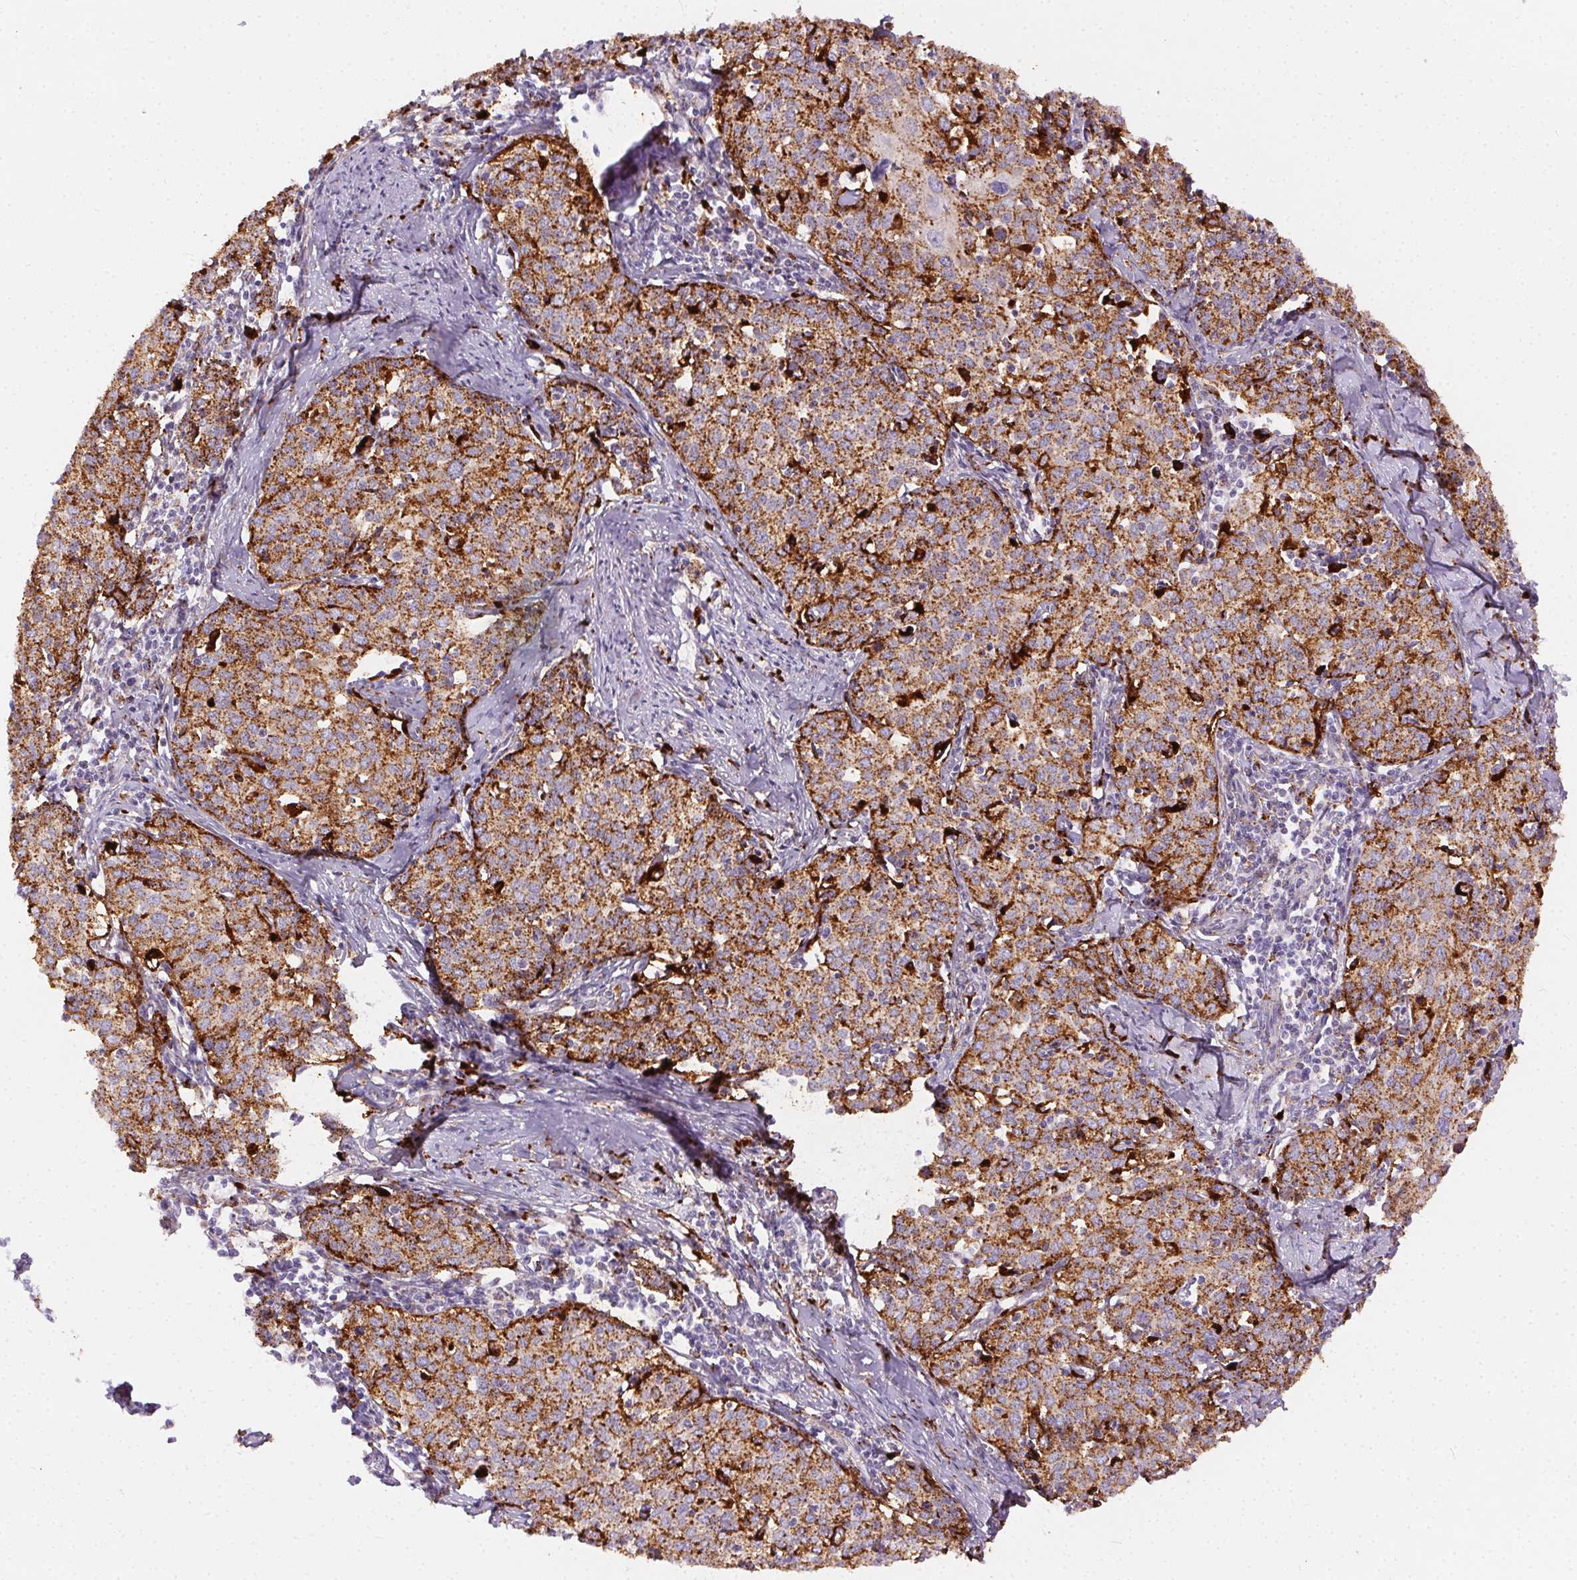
{"staining": {"intensity": "moderate", "quantity": ">75%", "location": "cytoplasmic/membranous"}, "tissue": "cervical cancer", "cell_type": "Tumor cells", "image_type": "cancer", "snomed": [{"axis": "morphology", "description": "Squamous cell carcinoma, NOS"}, {"axis": "topography", "description": "Cervix"}], "caption": "Tumor cells demonstrate medium levels of moderate cytoplasmic/membranous staining in about >75% of cells in cervical cancer (squamous cell carcinoma).", "gene": "SCPEP1", "patient": {"sex": "female", "age": 62}}